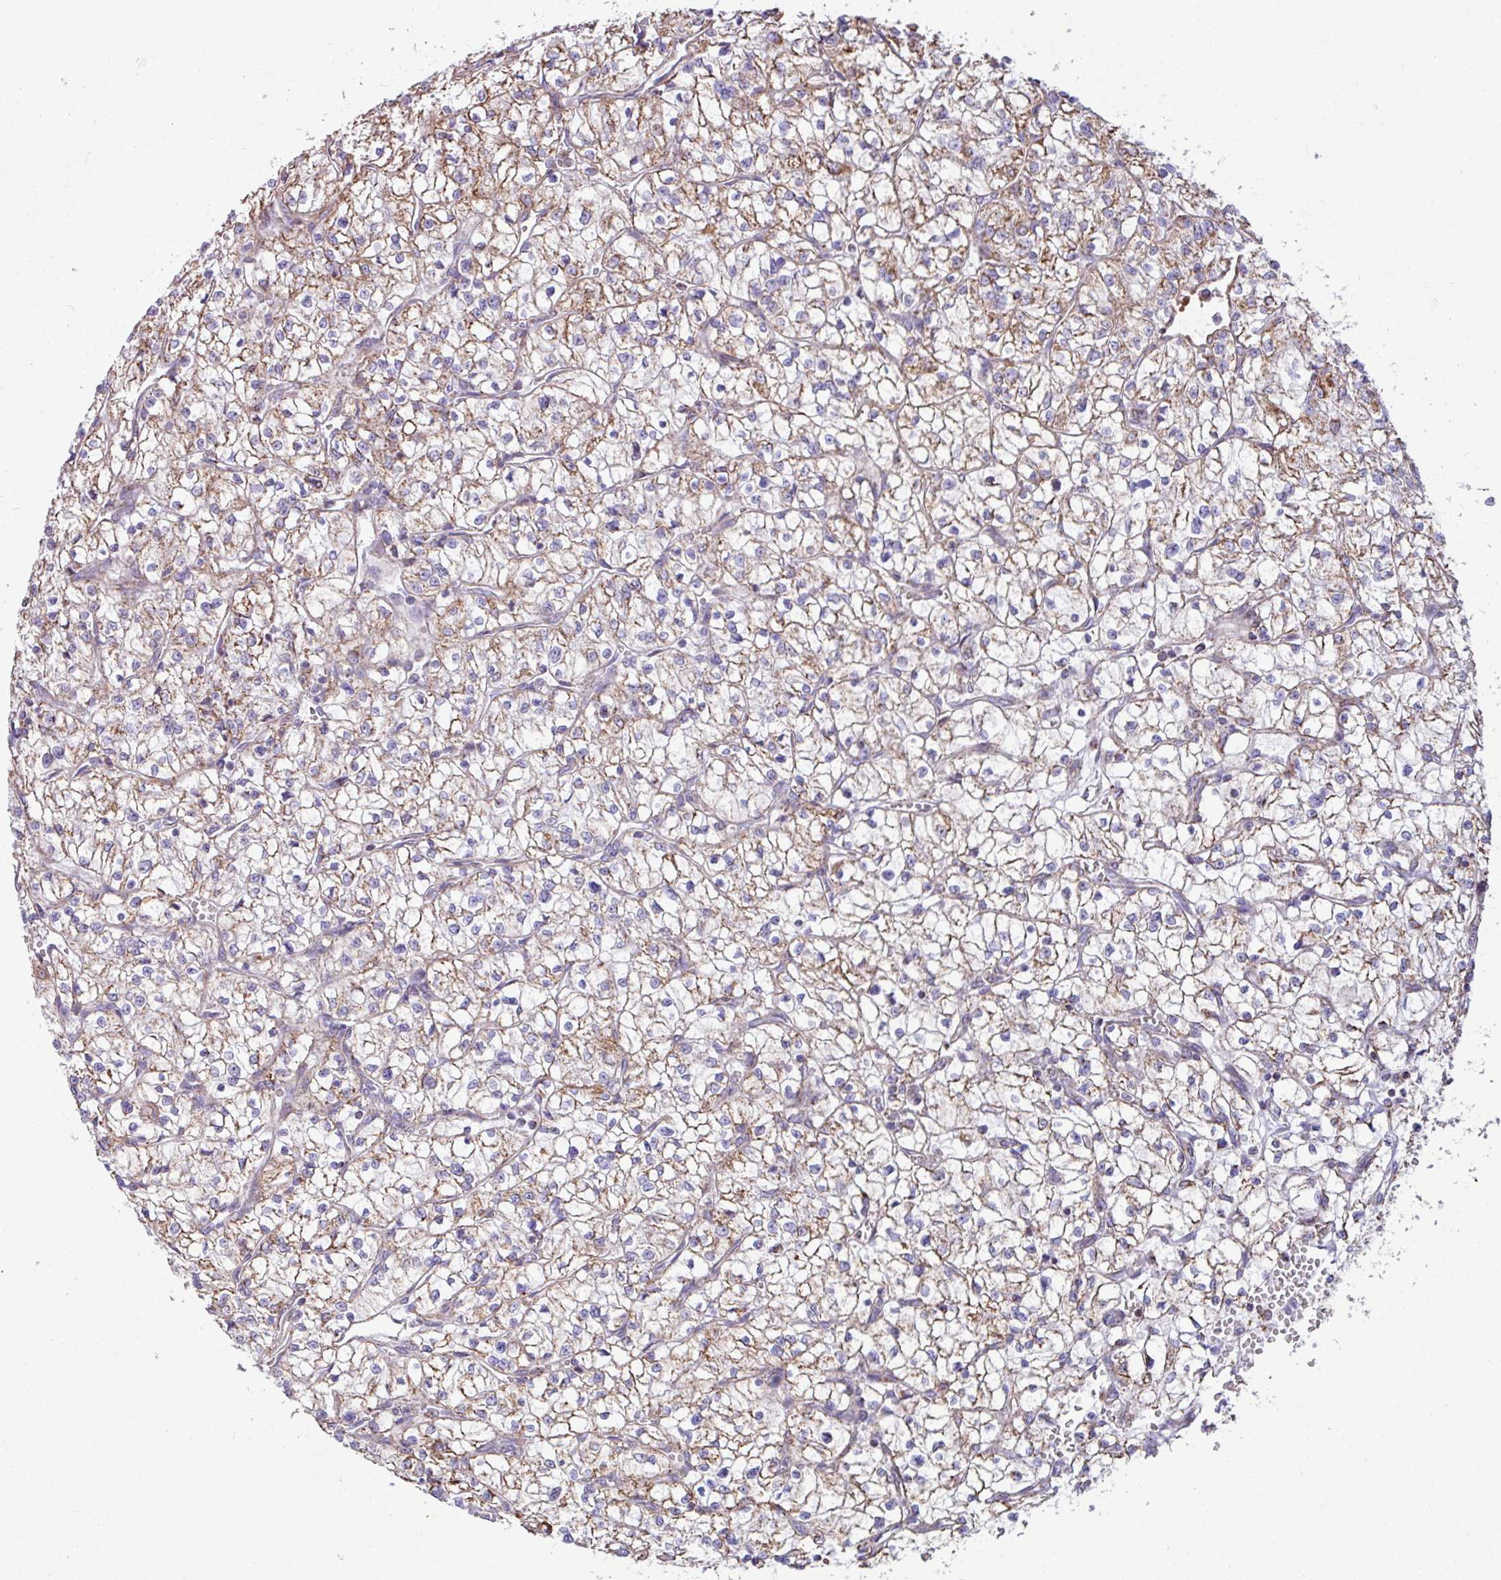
{"staining": {"intensity": "weak", "quantity": "<25%", "location": "cytoplasmic/membranous"}, "tissue": "renal cancer", "cell_type": "Tumor cells", "image_type": "cancer", "snomed": [{"axis": "morphology", "description": "Adenocarcinoma, NOS"}, {"axis": "topography", "description": "Kidney"}], "caption": "Micrograph shows no significant protein staining in tumor cells of renal adenocarcinoma. (Immunohistochemistry (ihc), brightfield microscopy, high magnification).", "gene": "RTL3", "patient": {"sex": "female", "age": 64}}